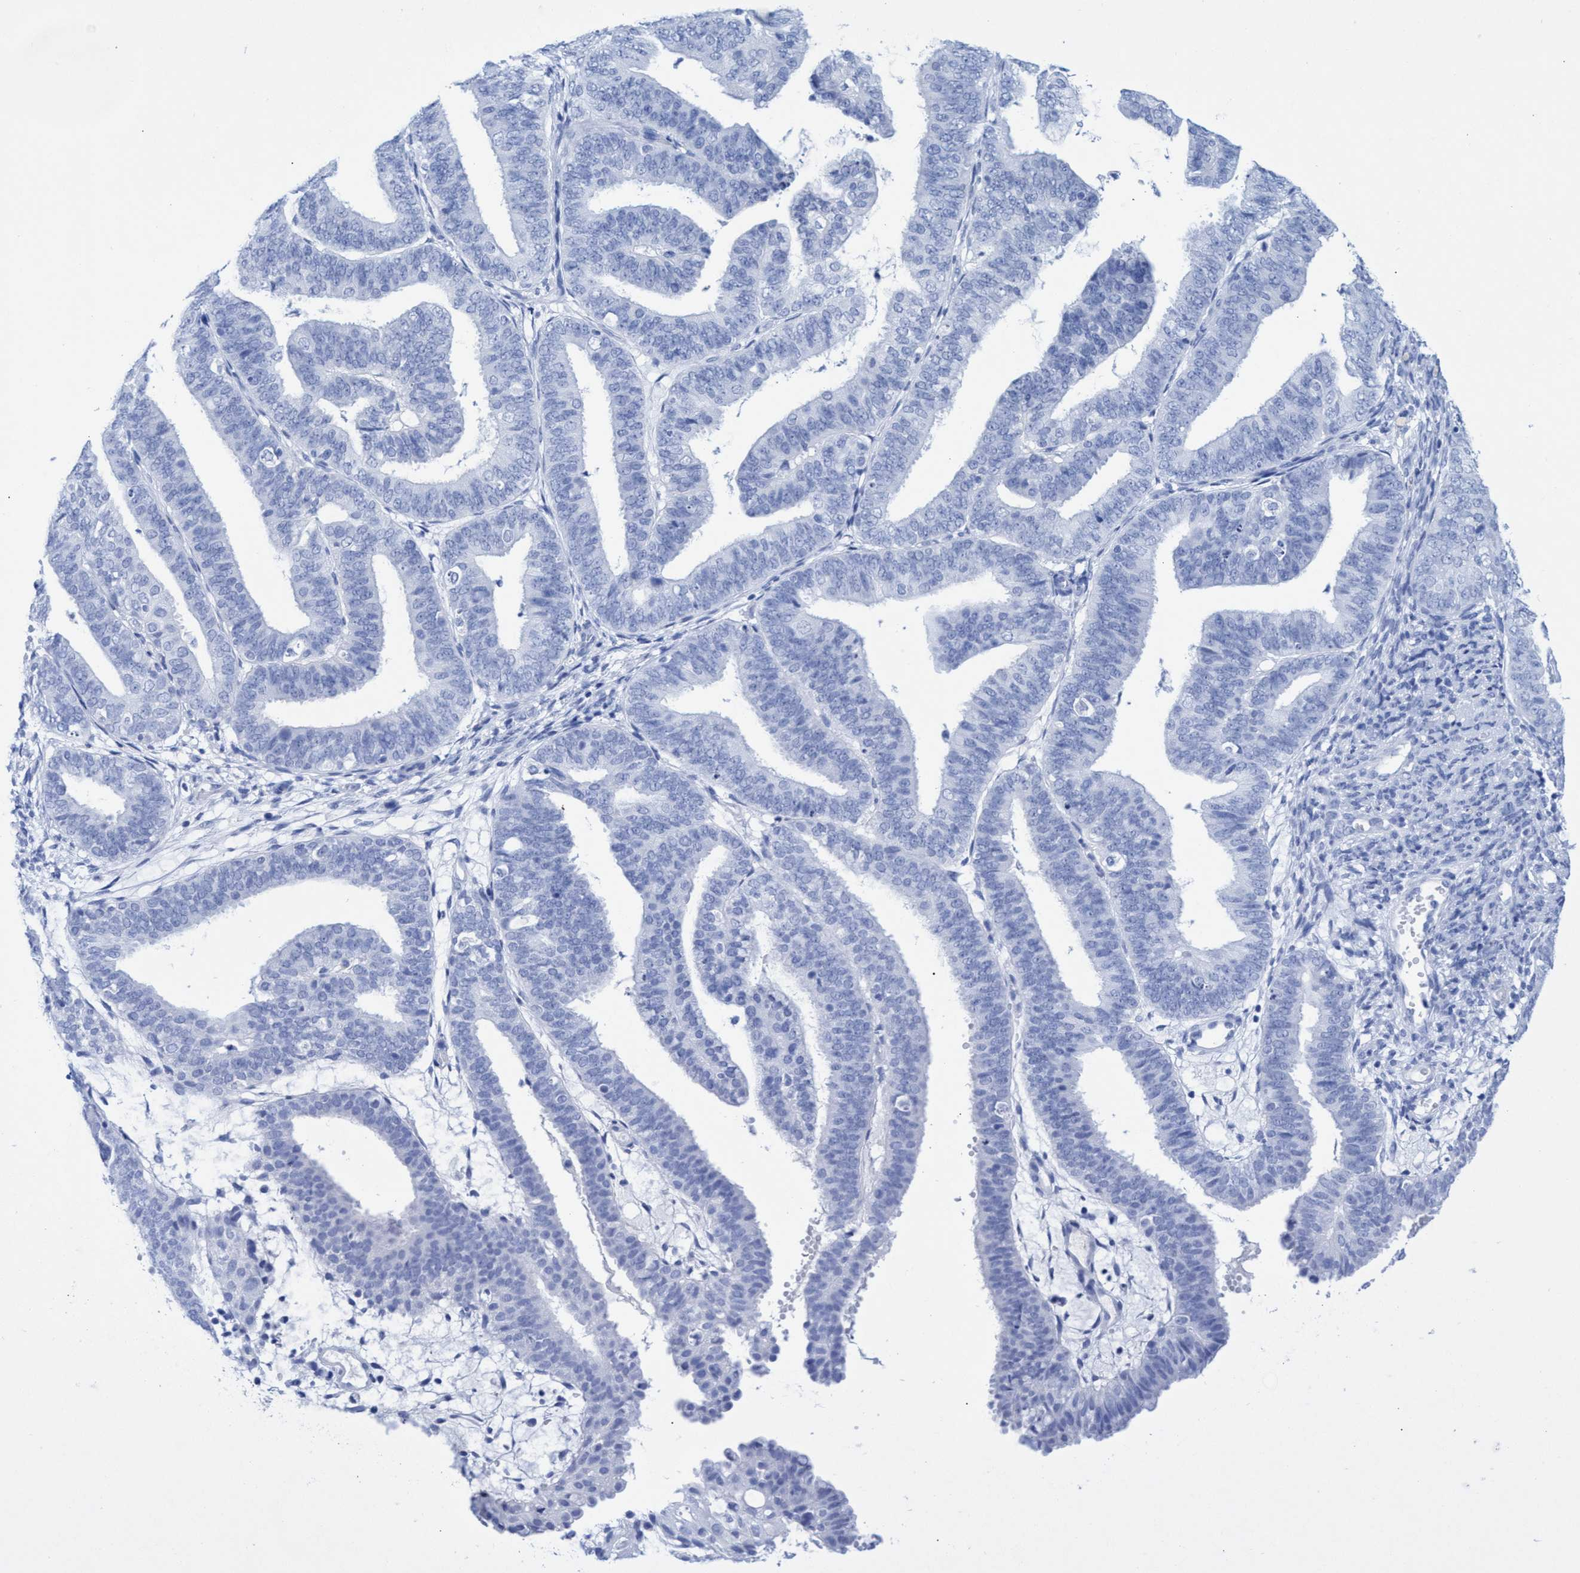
{"staining": {"intensity": "negative", "quantity": "none", "location": "none"}, "tissue": "endometrial cancer", "cell_type": "Tumor cells", "image_type": "cancer", "snomed": [{"axis": "morphology", "description": "Adenocarcinoma, NOS"}, {"axis": "topography", "description": "Endometrium"}], "caption": "DAB immunohistochemical staining of endometrial cancer (adenocarcinoma) reveals no significant staining in tumor cells.", "gene": "INSL6", "patient": {"sex": "female", "age": 63}}